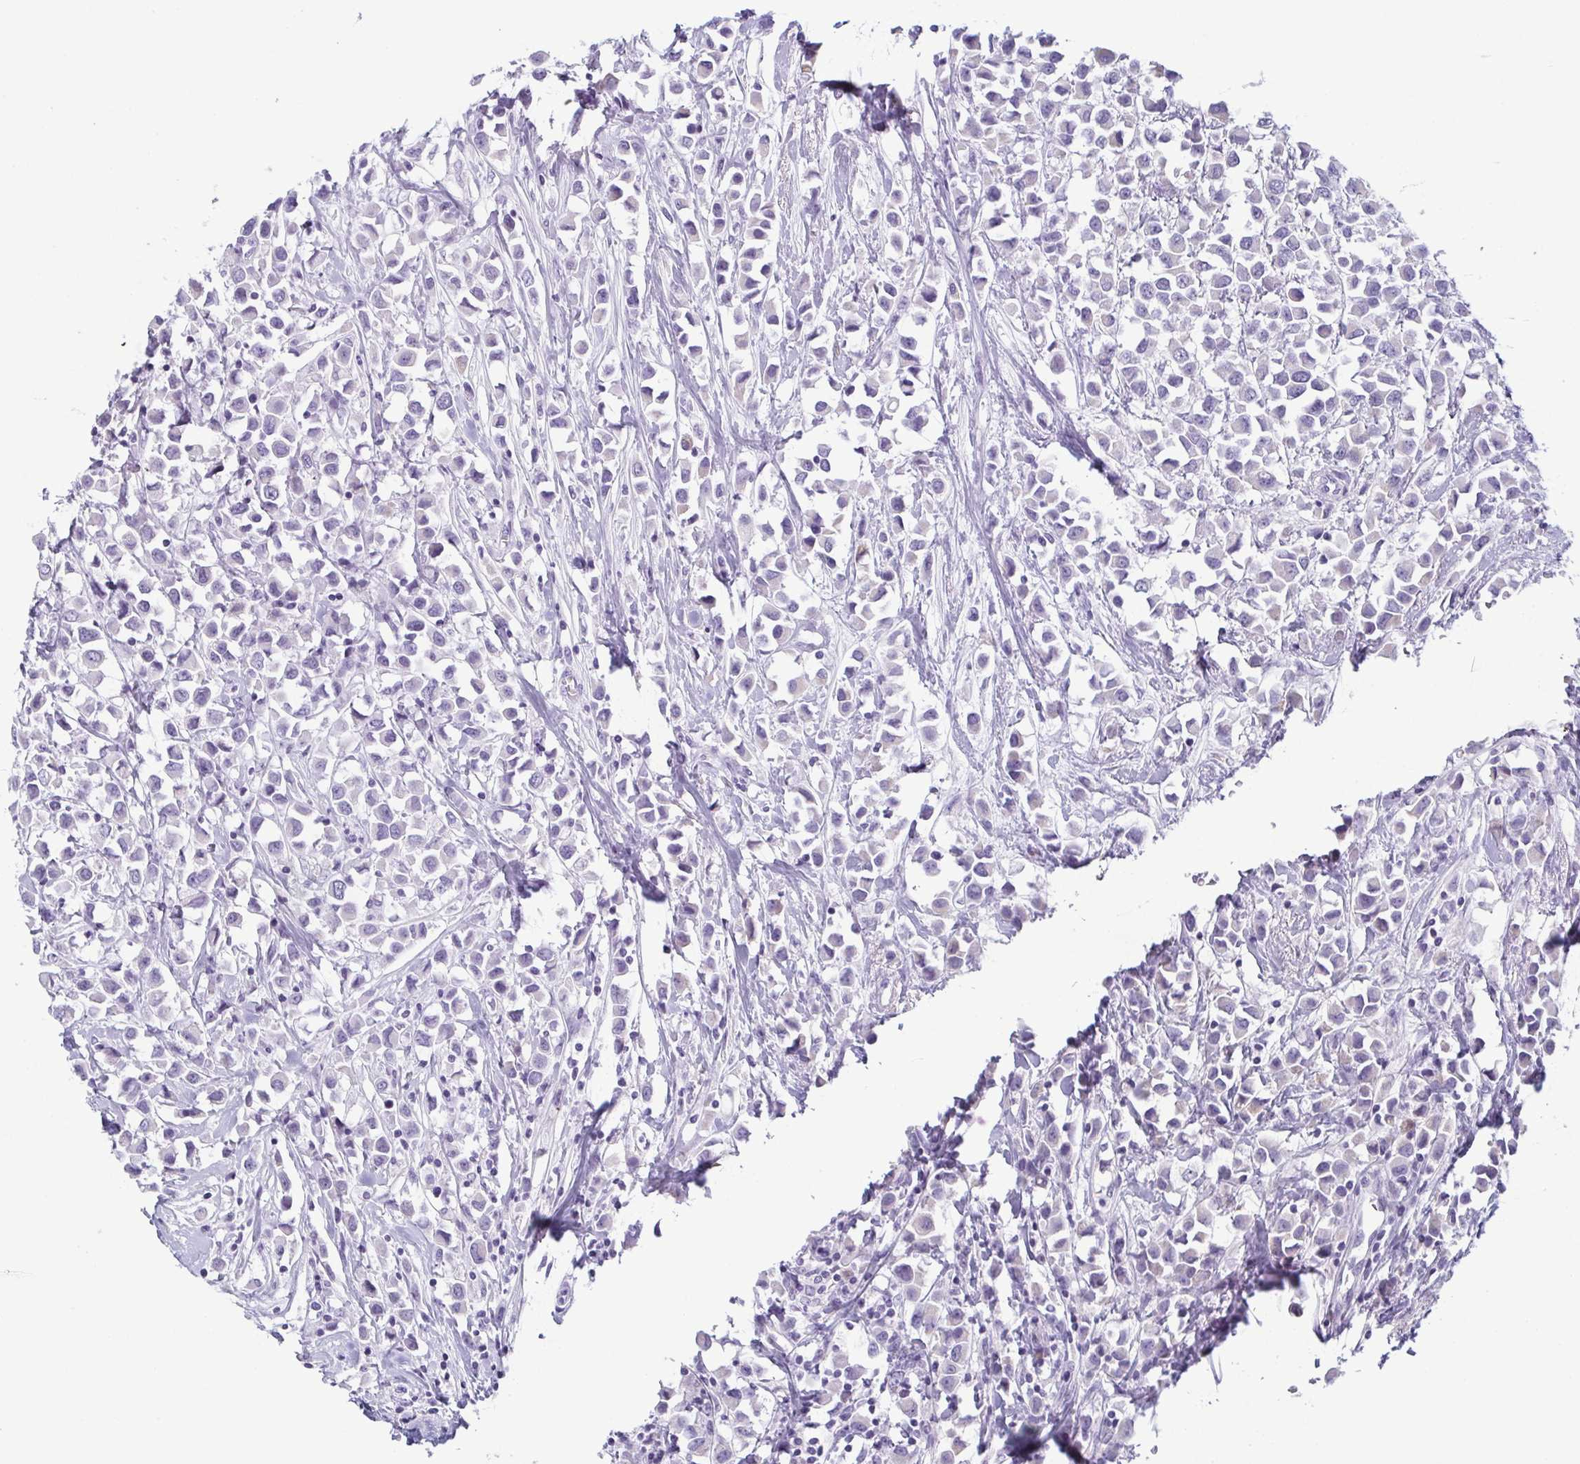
{"staining": {"intensity": "negative", "quantity": "none", "location": "none"}, "tissue": "breast cancer", "cell_type": "Tumor cells", "image_type": "cancer", "snomed": [{"axis": "morphology", "description": "Duct carcinoma"}, {"axis": "topography", "description": "Breast"}], "caption": "Tumor cells are negative for protein expression in human breast intraductal carcinoma. (Immunohistochemistry, brightfield microscopy, high magnification).", "gene": "KRT78", "patient": {"sex": "female", "age": 61}}